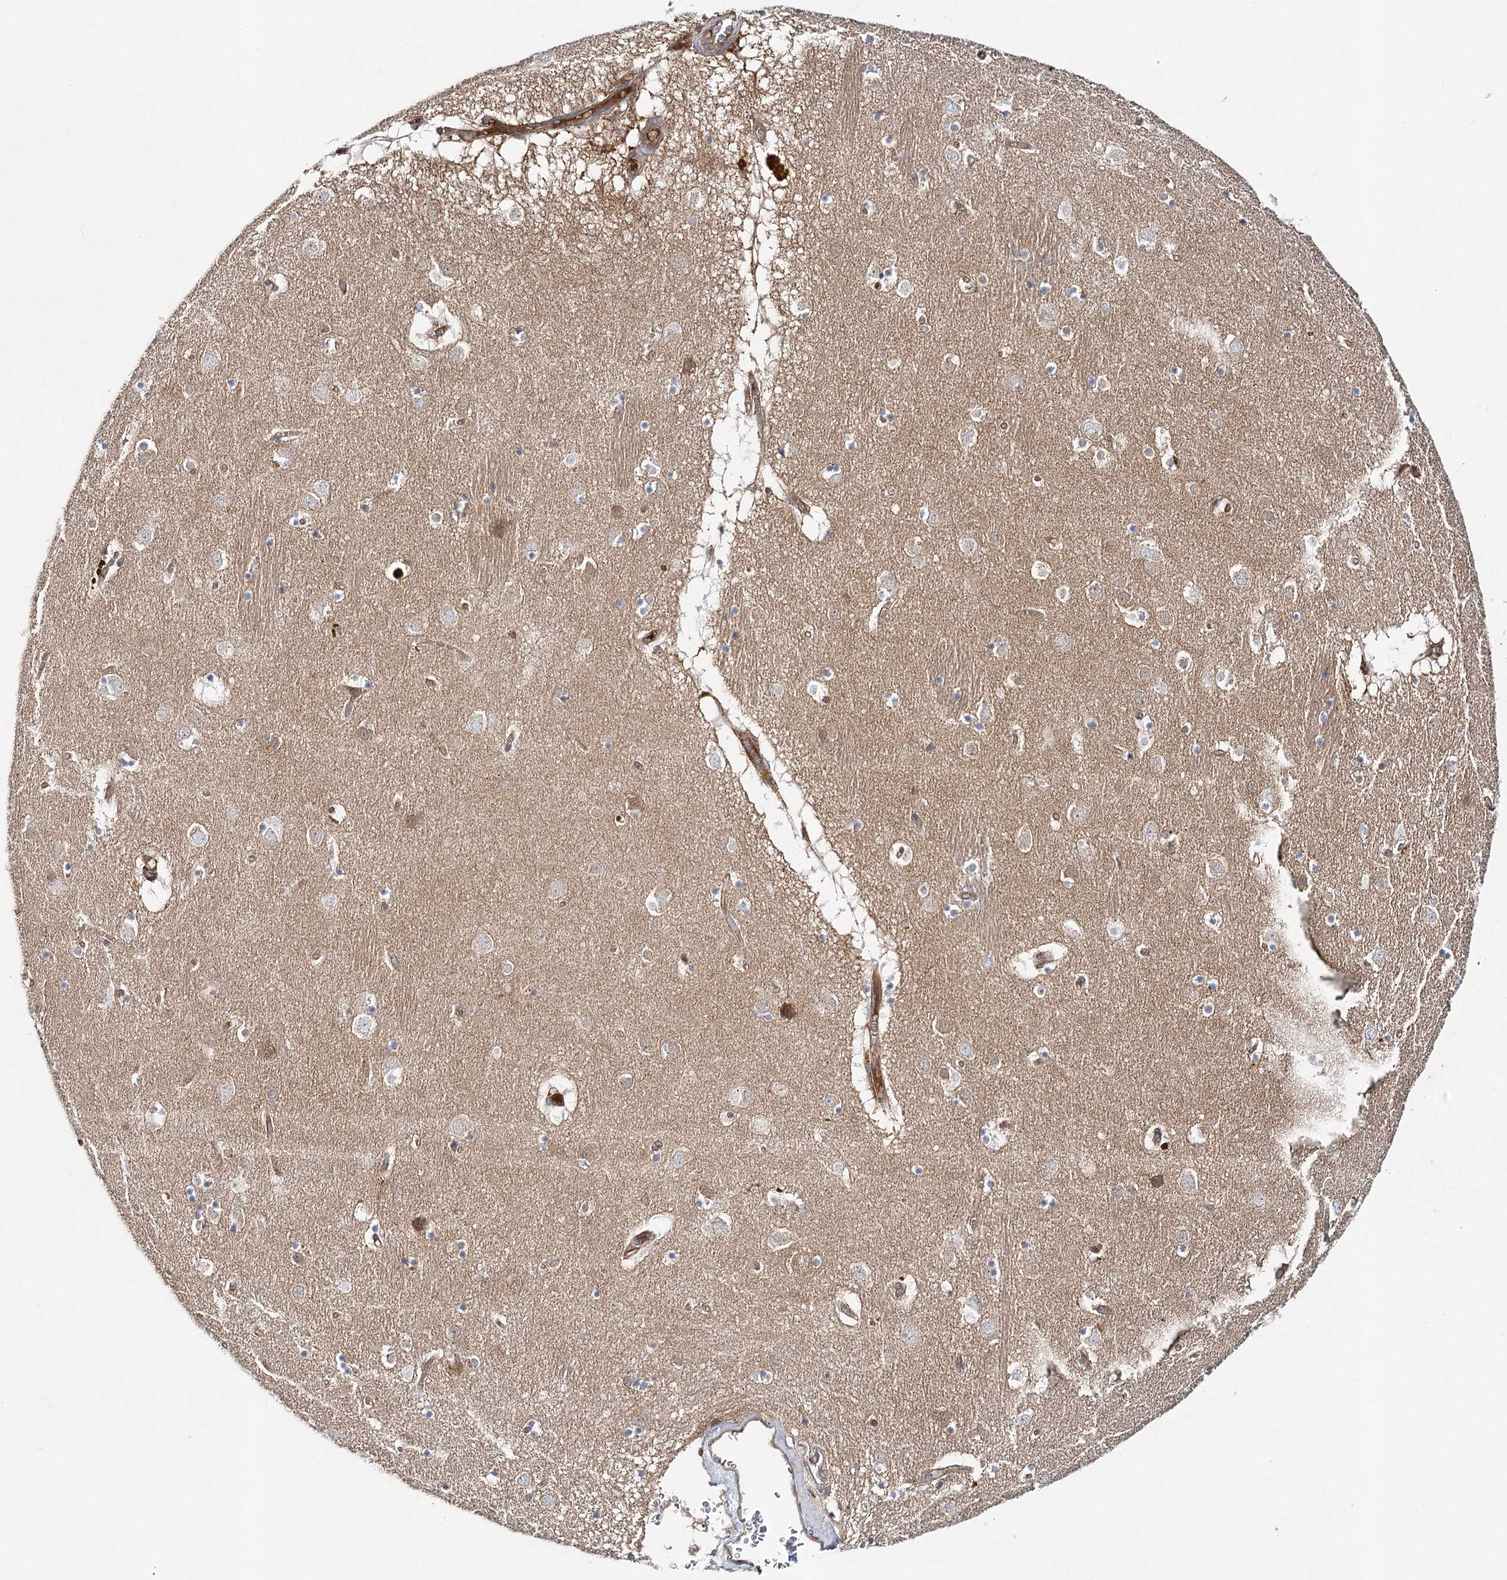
{"staining": {"intensity": "negative", "quantity": "none", "location": "none"}, "tissue": "caudate", "cell_type": "Glial cells", "image_type": "normal", "snomed": [{"axis": "morphology", "description": "Normal tissue, NOS"}, {"axis": "topography", "description": "Lateral ventricle wall"}], "caption": "Immunohistochemistry (IHC) photomicrograph of unremarkable human caudate stained for a protein (brown), which reveals no expression in glial cells. The staining was performed using DAB (3,3'-diaminobenzidine) to visualize the protein expression in brown, while the nuclei were stained in blue with hematoxylin (Magnification: 20x).", "gene": "ABRAXAS2", "patient": {"sex": "male", "age": 70}}